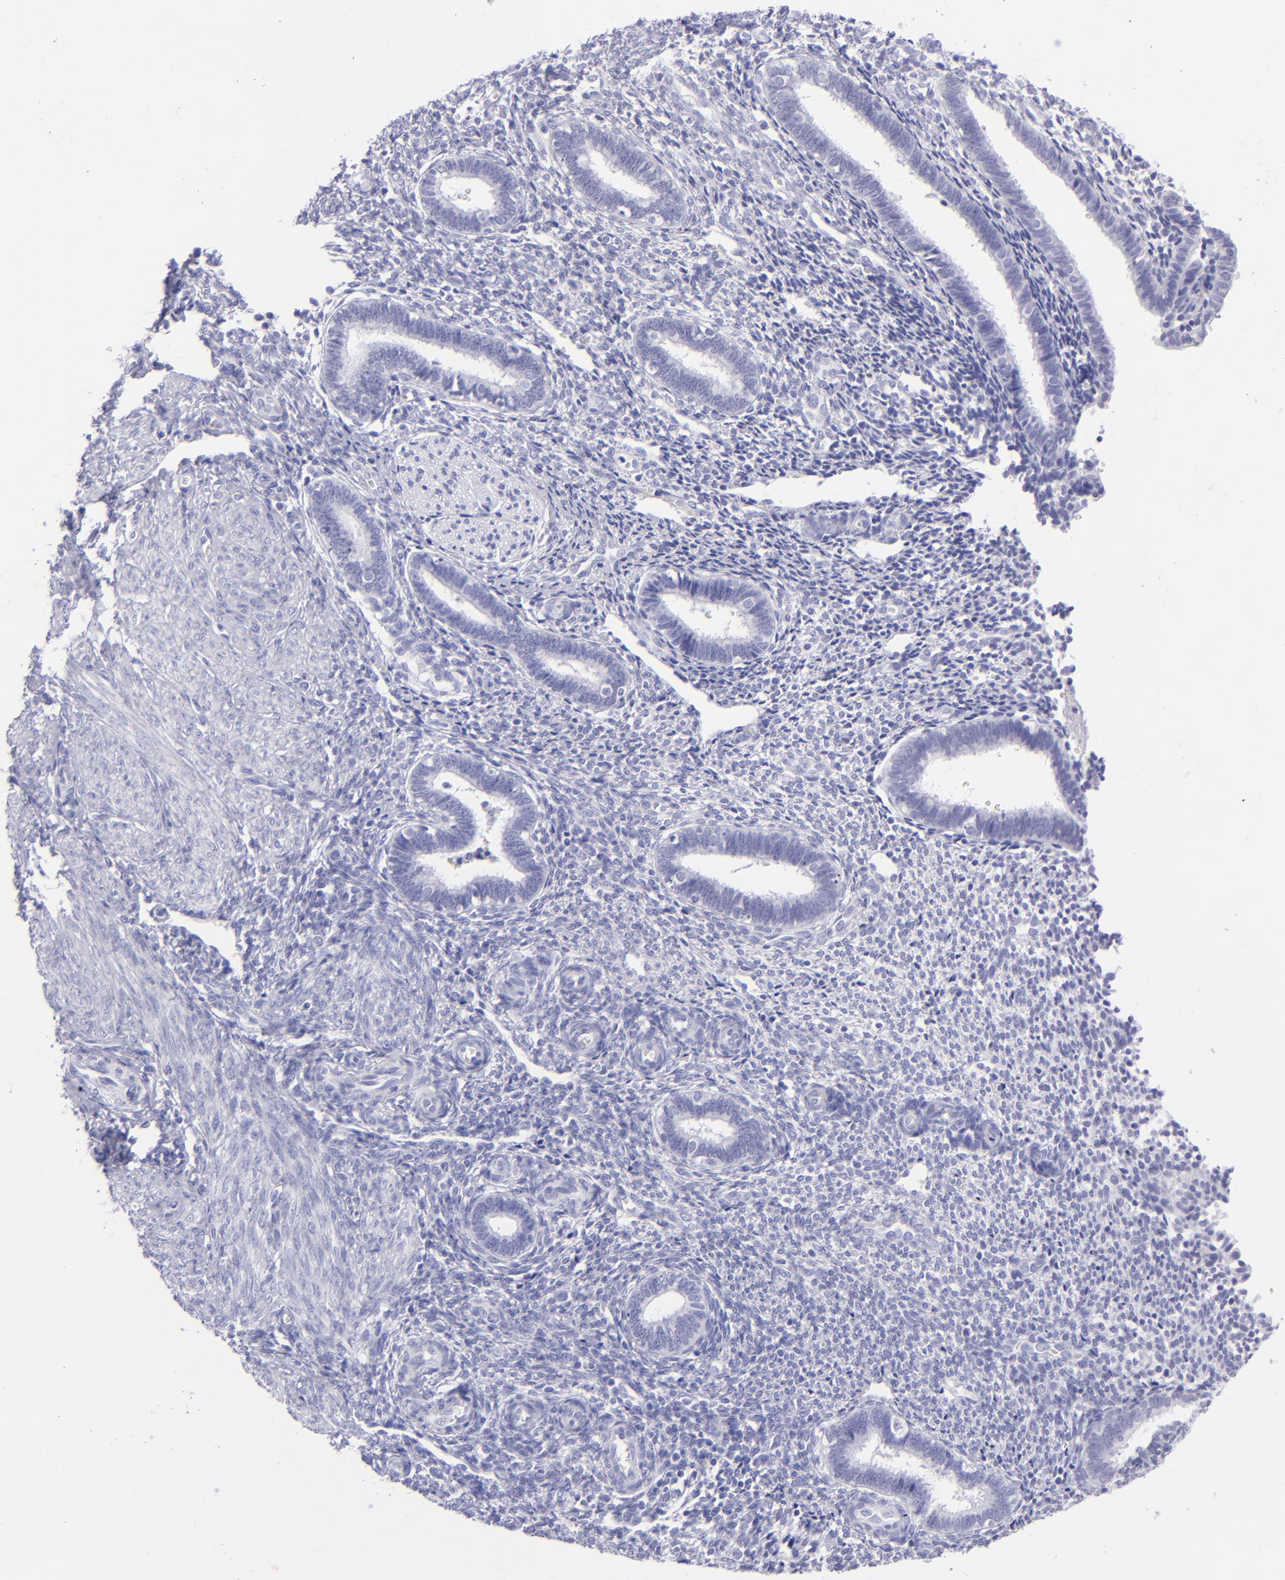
{"staining": {"intensity": "negative", "quantity": "none", "location": "none"}, "tissue": "endometrium", "cell_type": "Cells in endometrial stroma", "image_type": "normal", "snomed": [{"axis": "morphology", "description": "Normal tissue, NOS"}, {"axis": "topography", "description": "Endometrium"}], "caption": "The photomicrograph demonstrates no staining of cells in endometrial stroma in benign endometrium. (Immunohistochemistry (ihc), brightfield microscopy, high magnification).", "gene": "SLC1A3", "patient": {"sex": "female", "age": 27}}